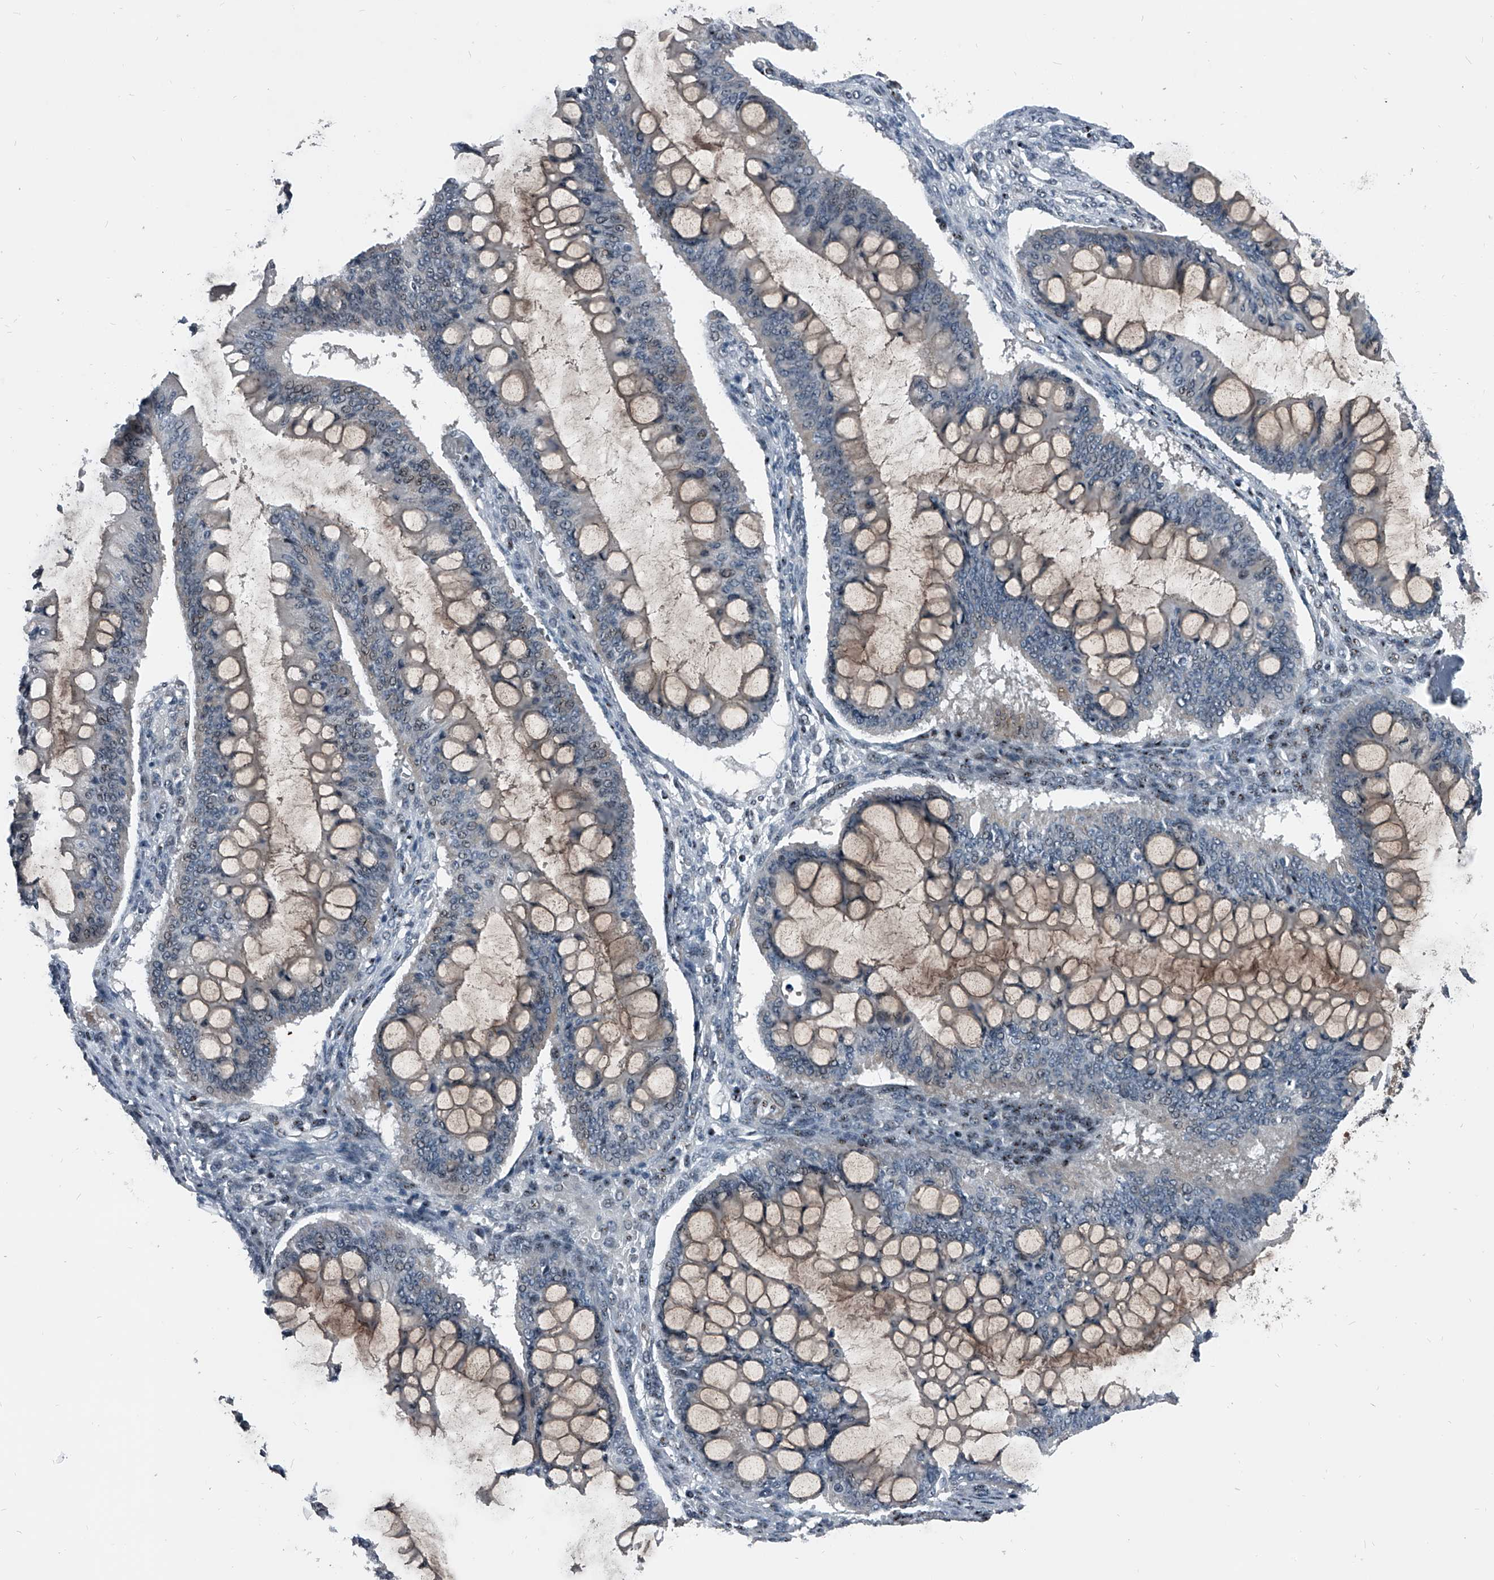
{"staining": {"intensity": "negative", "quantity": "none", "location": "none"}, "tissue": "ovarian cancer", "cell_type": "Tumor cells", "image_type": "cancer", "snomed": [{"axis": "morphology", "description": "Cystadenocarcinoma, mucinous, NOS"}, {"axis": "topography", "description": "Ovary"}], "caption": "Immunohistochemical staining of mucinous cystadenocarcinoma (ovarian) reveals no significant staining in tumor cells. (Immunohistochemistry (ihc), brightfield microscopy, high magnification).", "gene": "MEN1", "patient": {"sex": "female", "age": 73}}